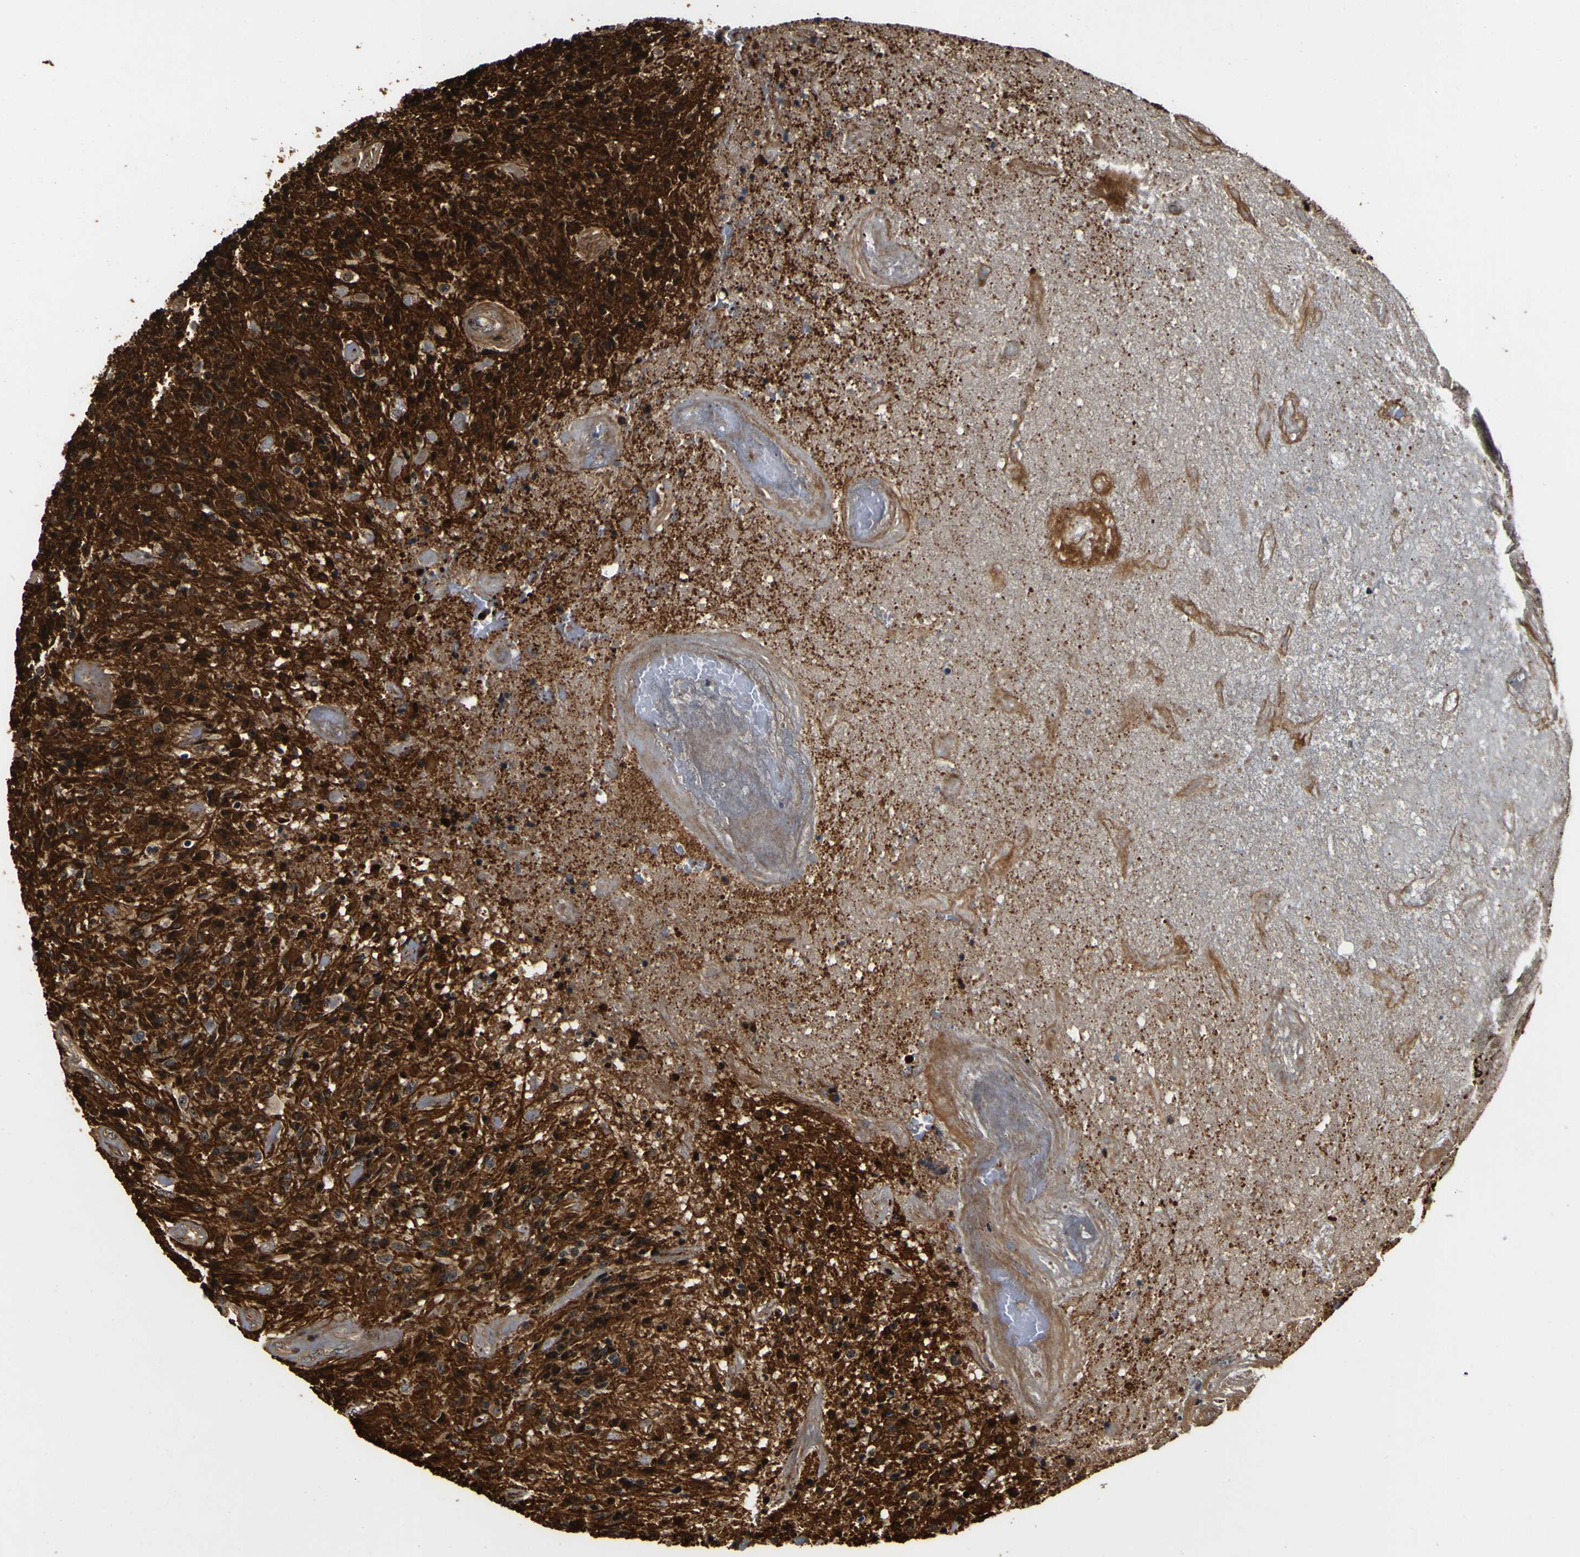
{"staining": {"intensity": "strong", "quantity": ">75%", "location": "cytoplasmic/membranous,nuclear"}, "tissue": "glioma", "cell_type": "Tumor cells", "image_type": "cancer", "snomed": [{"axis": "morphology", "description": "Glioma, malignant, High grade"}, {"axis": "topography", "description": "Brain"}], "caption": "Protein staining exhibits strong cytoplasmic/membranous and nuclear expression in approximately >75% of tumor cells in glioma.", "gene": "LRP4", "patient": {"sex": "male", "age": 71}}